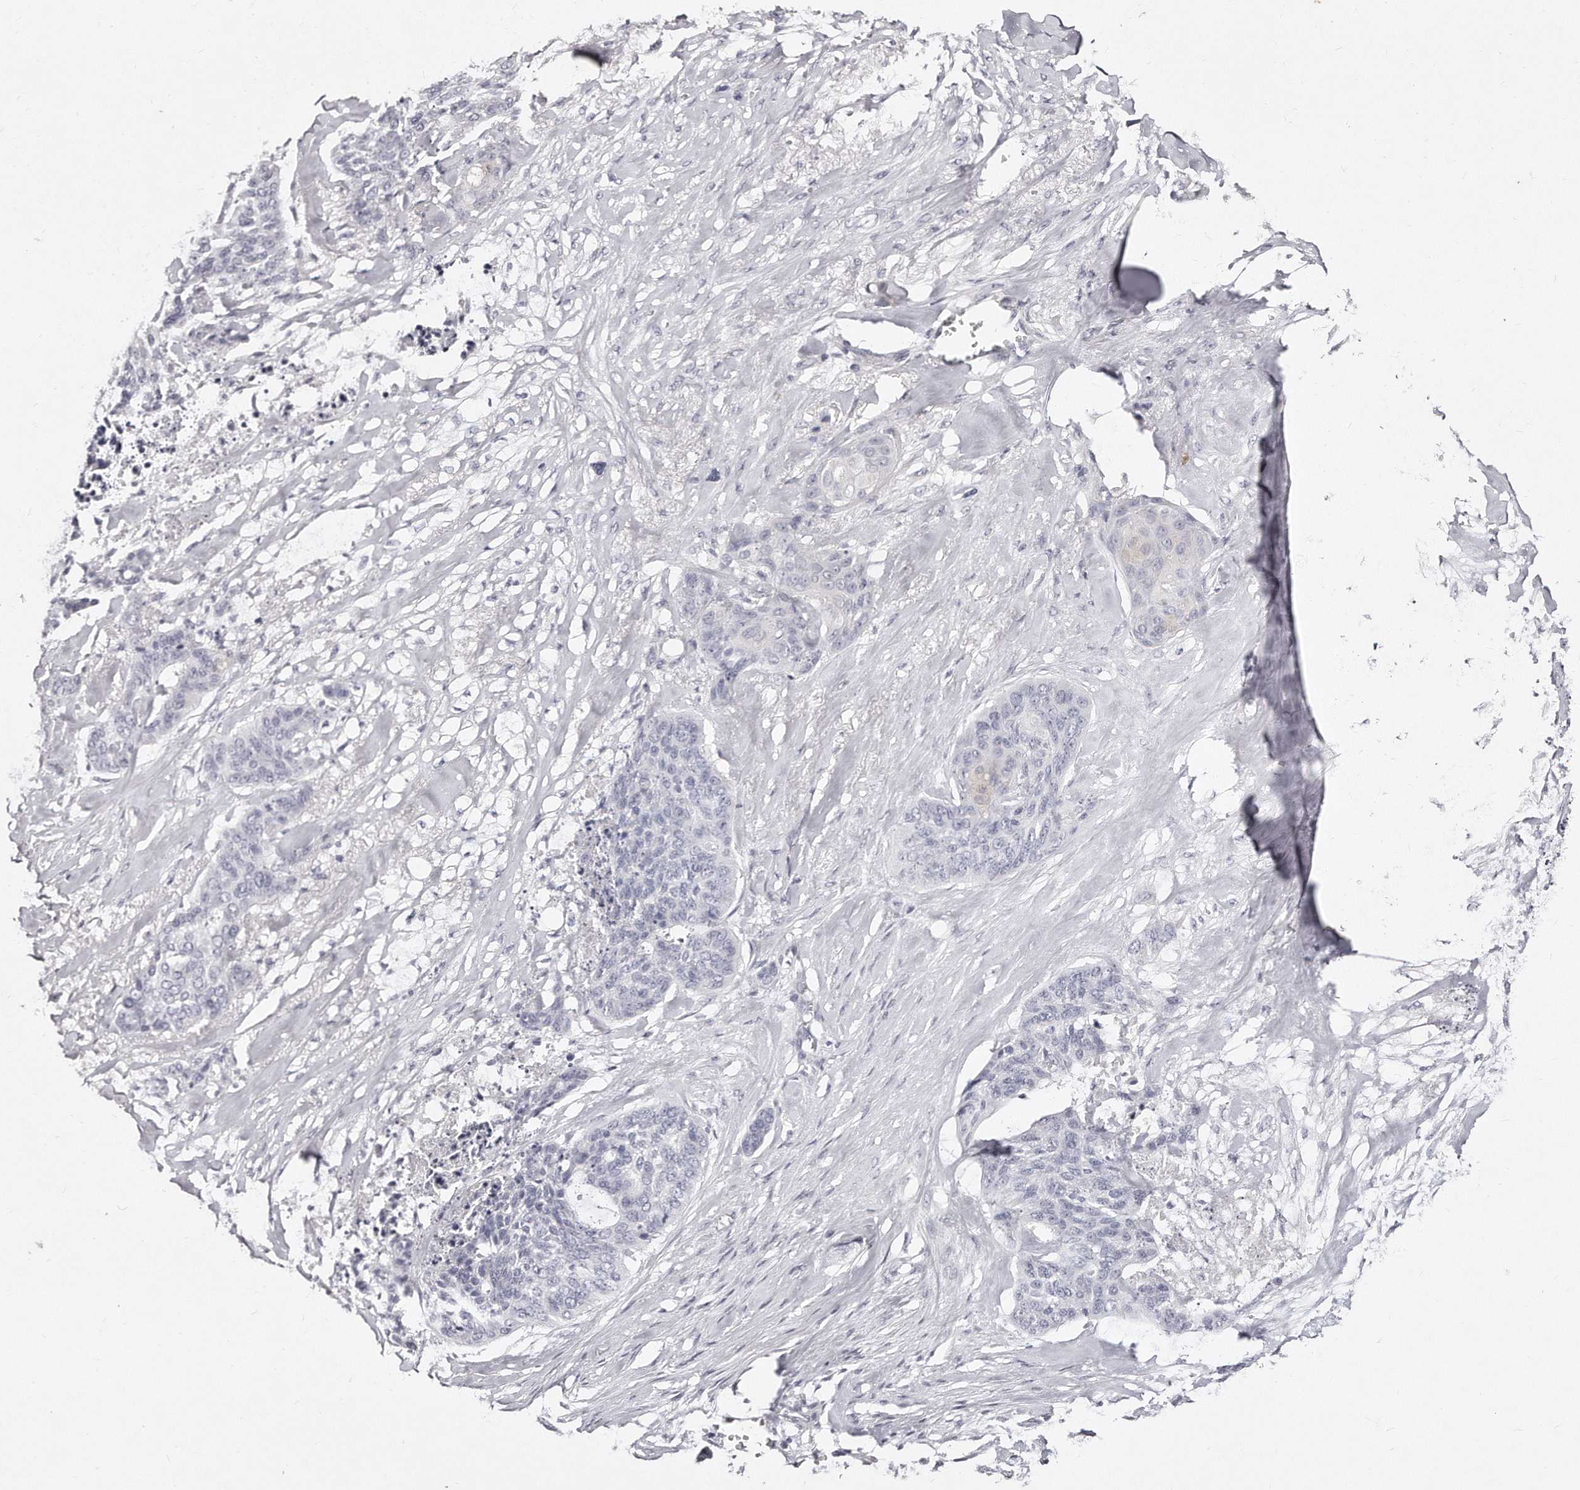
{"staining": {"intensity": "negative", "quantity": "none", "location": "none"}, "tissue": "skin cancer", "cell_type": "Tumor cells", "image_type": "cancer", "snomed": [{"axis": "morphology", "description": "Basal cell carcinoma"}, {"axis": "topography", "description": "Skin"}], "caption": "Tumor cells show no significant expression in skin cancer (basal cell carcinoma).", "gene": "GDA", "patient": {"sex": "female", "age": 64}}